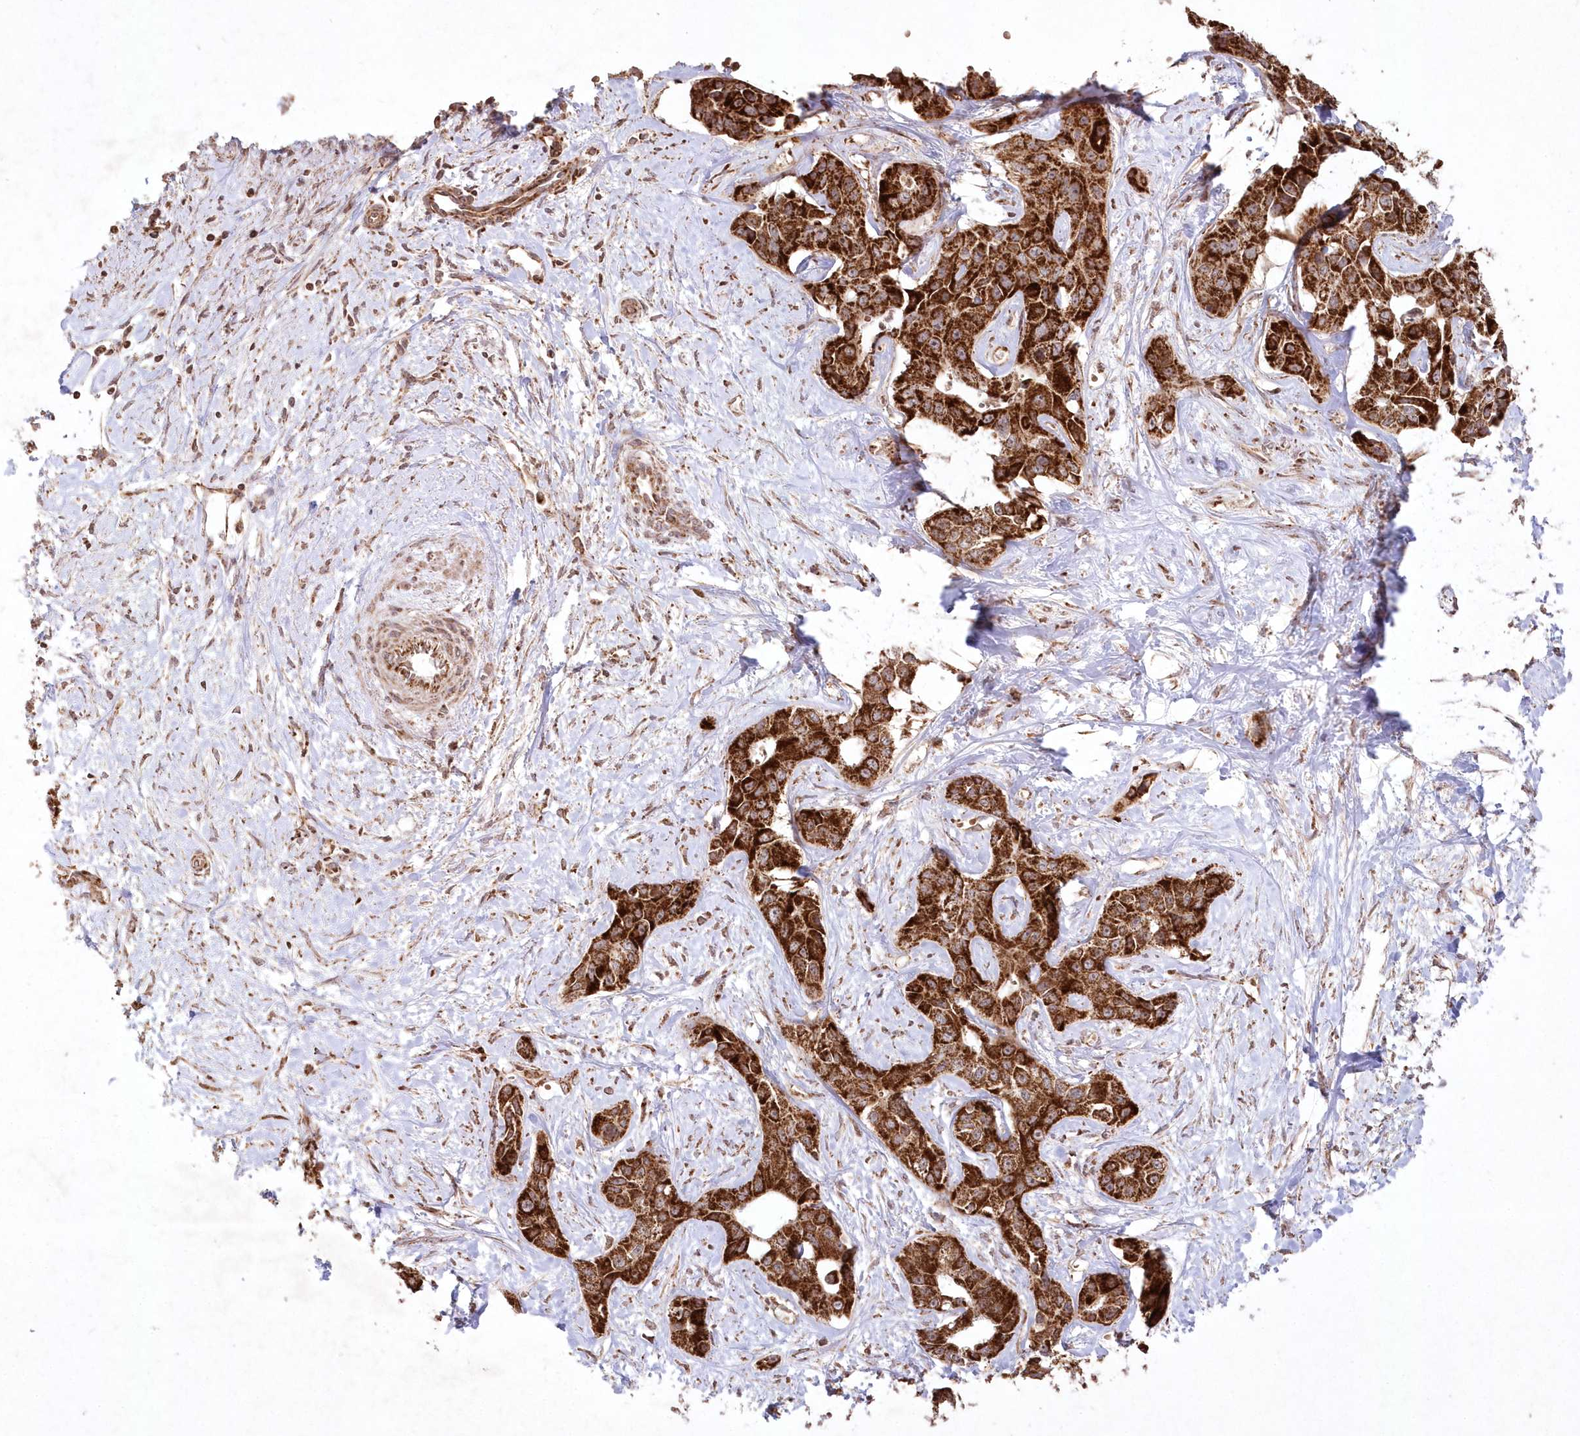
{"staining": {"intensity": "strong", "quantity": ">75%", "location": "cytoplasmic/membranous"}, "tissue": "liver cancer", "cell_type": "Tumor cells", "image_type": "cancer", "snomed": [{"axis": "morphology", "description": "Cholangiocarcinoma"}, {"axis": "topography", "description": "Liver"}], "caption": "A histopathology image of human cholangiocarcinoma (liver) stained for a protein shows strong cytoplasmic/membranous brown staining in tumor cells.", "gene": "LRPPRC", "patient": {"sex": "male", "age": 59}}